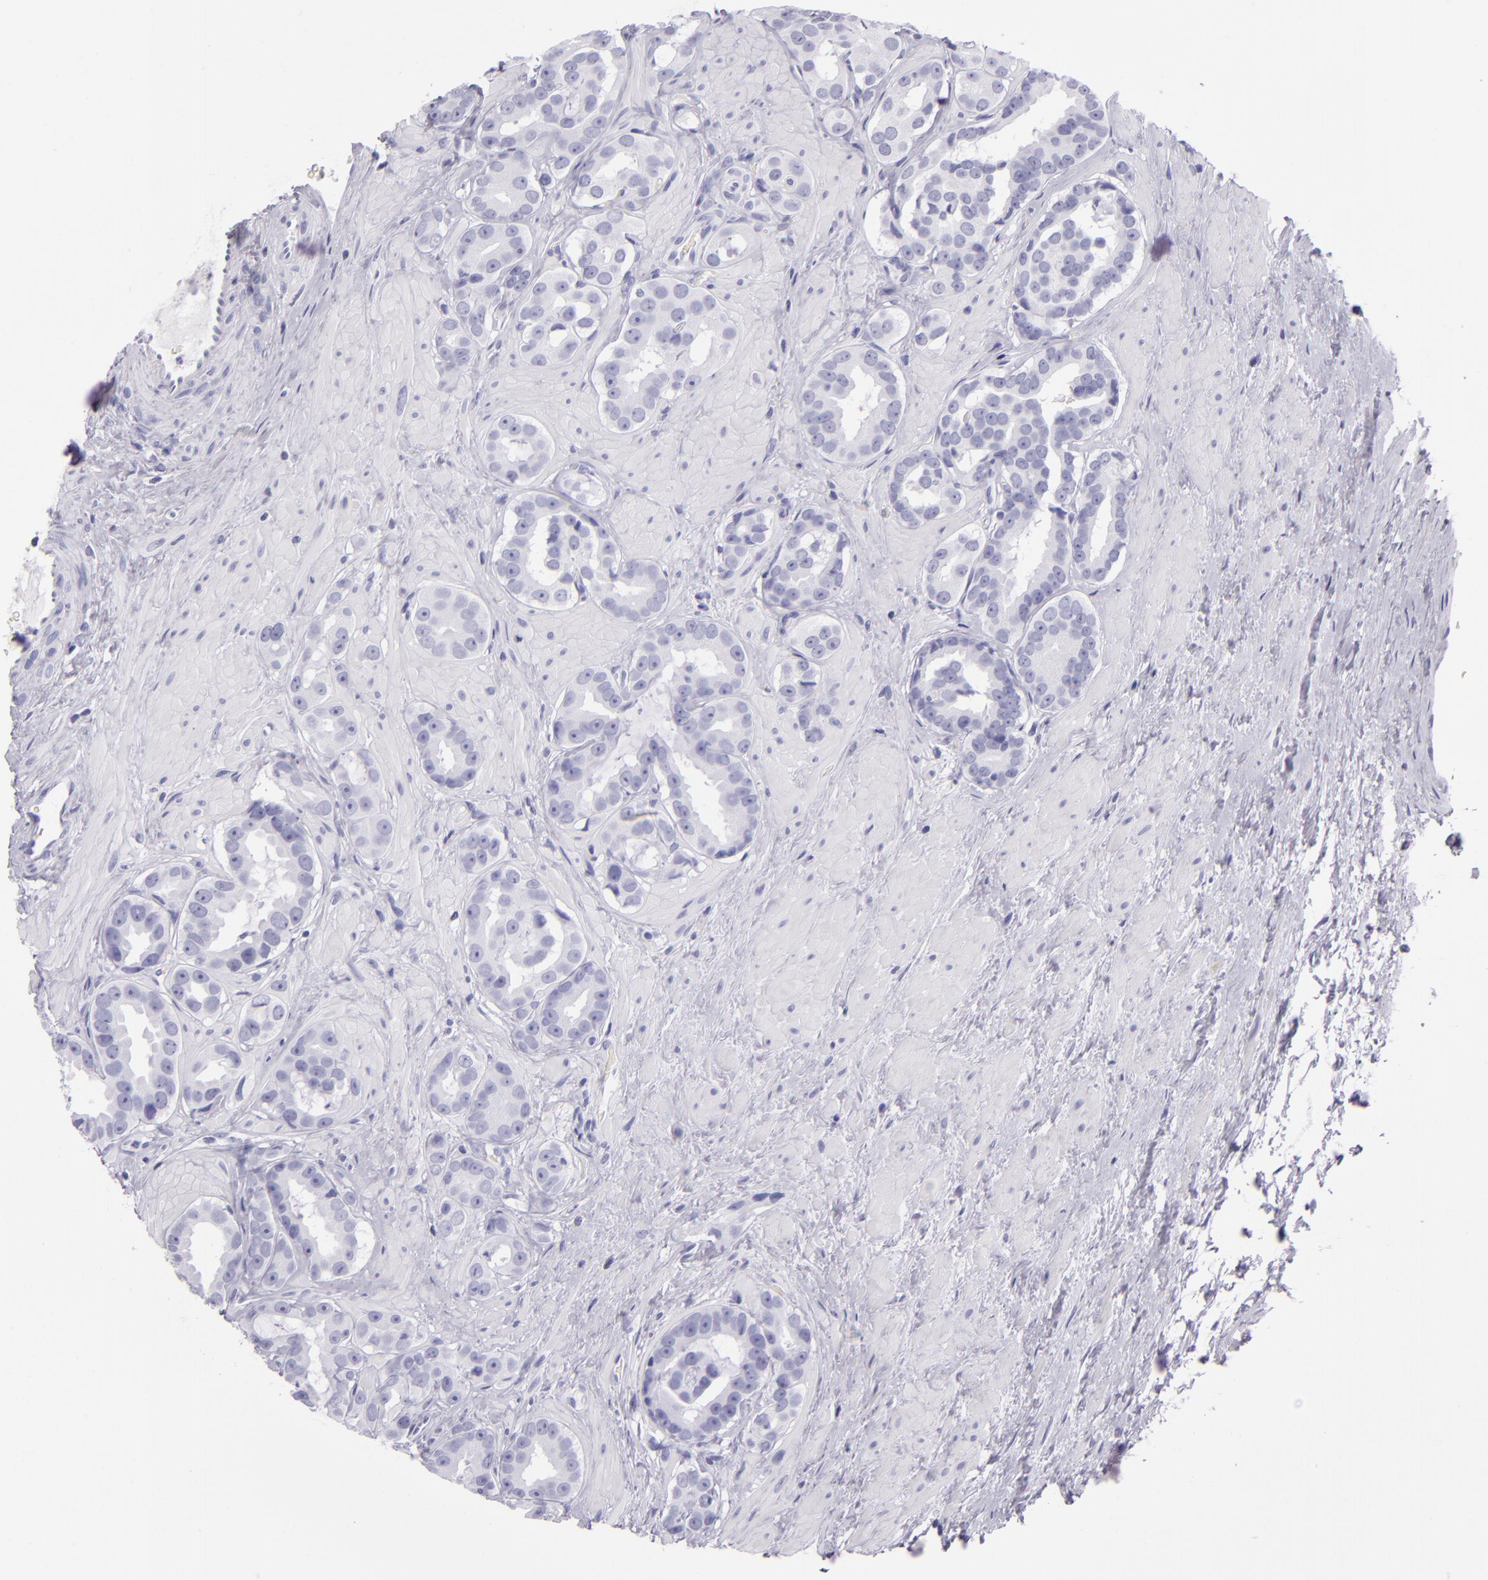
{"staining": {"intensity": "negative", "quantity": "none", "location": "none"}, "tissue": "prostate cancer", "cell_type": "Tumor cells", "image_type": "cancer", "snomed": [{"axis": "morphology", "description": "Adenocarcinoma, Low grade"}, {"axis": "topography", "description": "Prostate"}], "caption": "Tumor cells are negative for protein expression in human prostate cancer (adenocarcinoma (low-grade)). Nuclei are stained in blue.", "gene": "CR2", "patient": {"sex": "male", "age": 59}}